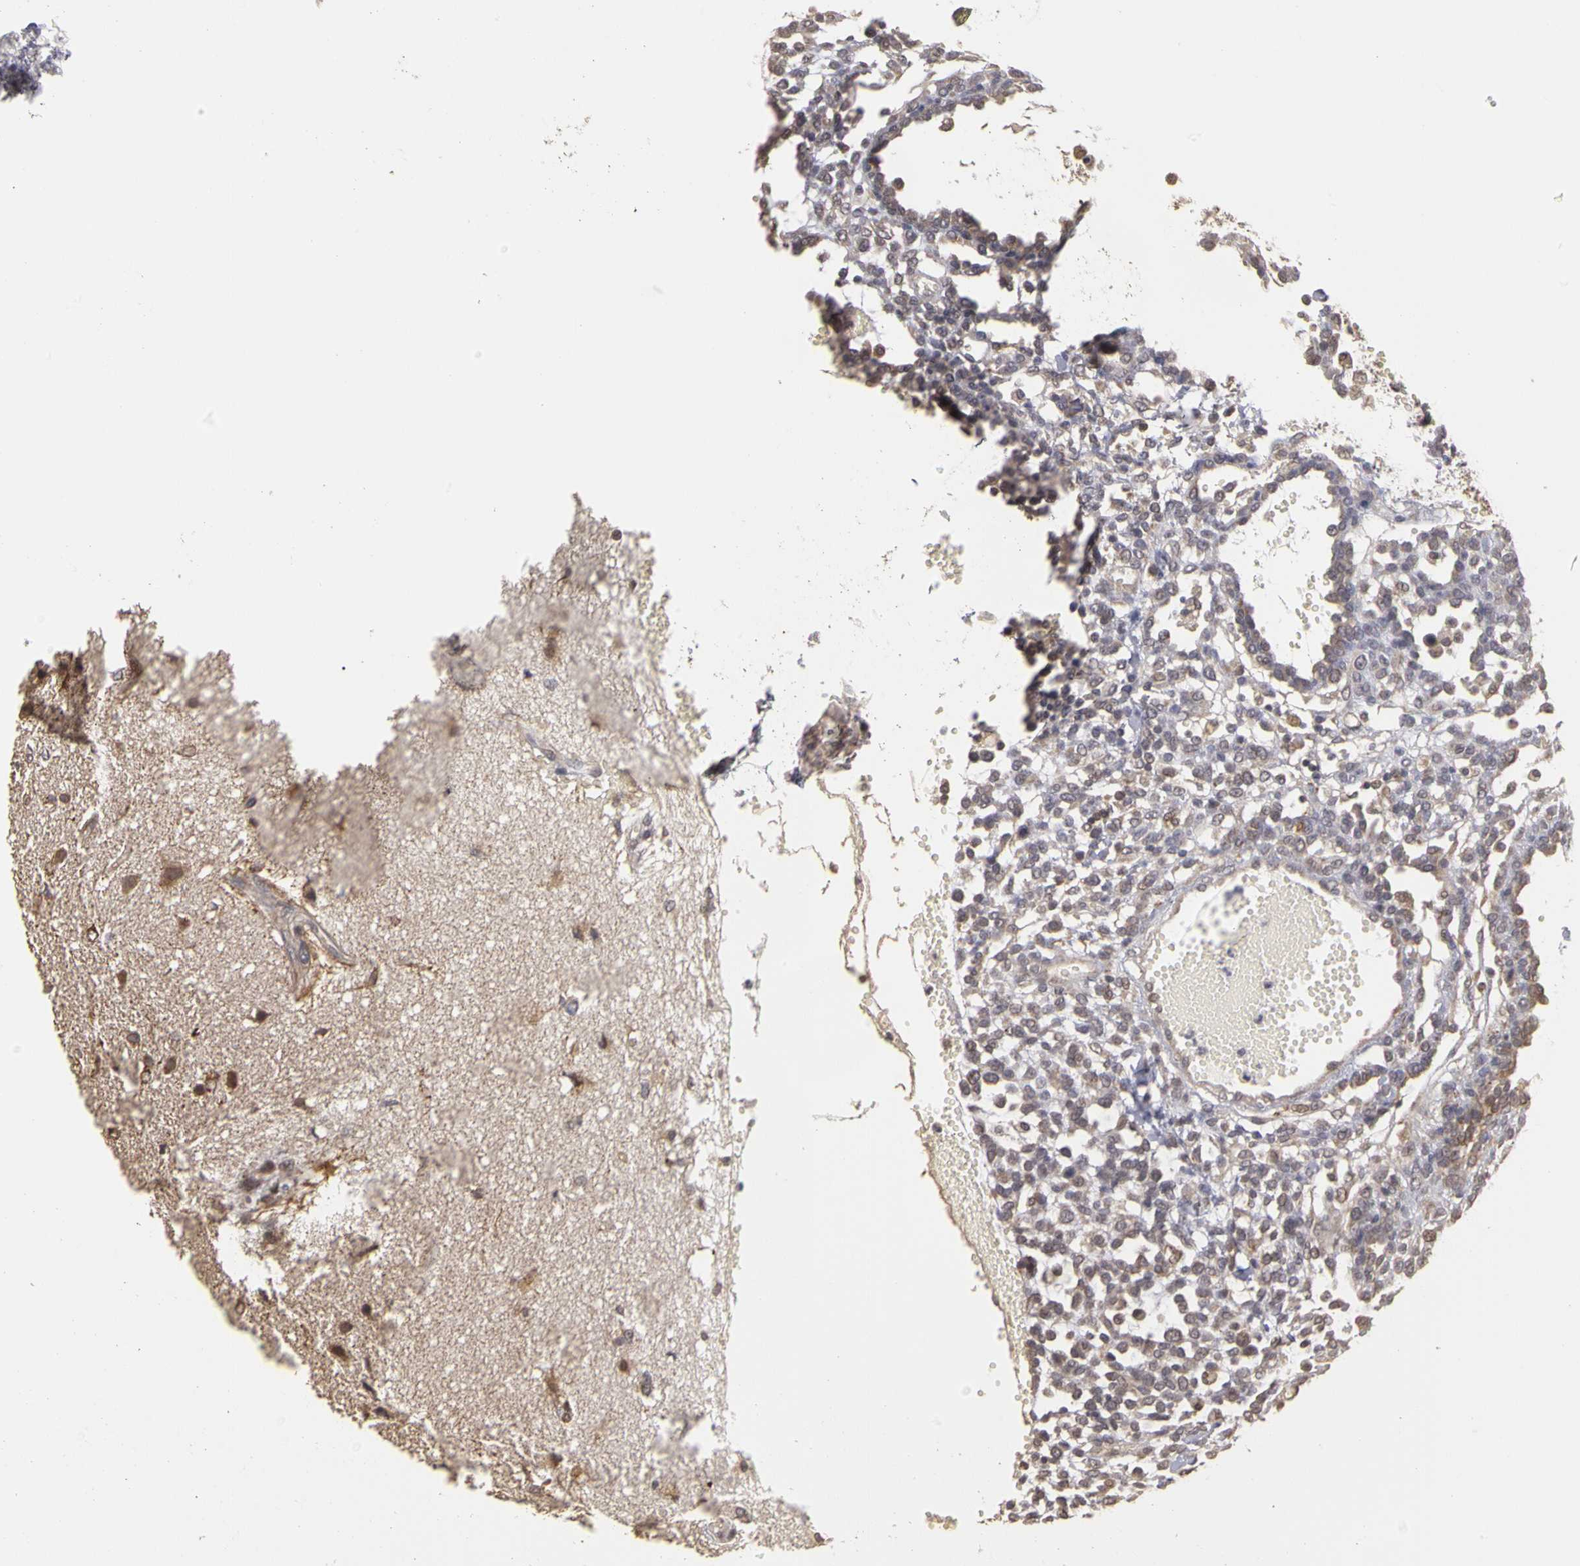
{"staining": {"intensity": "weak", "quantity": "25%-75%", "location": "cytoplasmic/membranous"}, "tissue": "glioma", "cell_type": "Tumor cells", "image_type": "cancer", "snomed": [{"axis": "morphology", "description": "Glioma, malignant, High grade"}, {"axis": "topography", "description": "Brain"}], "caption": "A brown stain shows weak cytoplasmic/membranous positivity of a protein in malignant high-grade glioma tumor cells. (DAB IHC with brightfield microscopy, high magnification).", "gene": "FRMD7", "patient": {"sex": "male", "age": 66}}